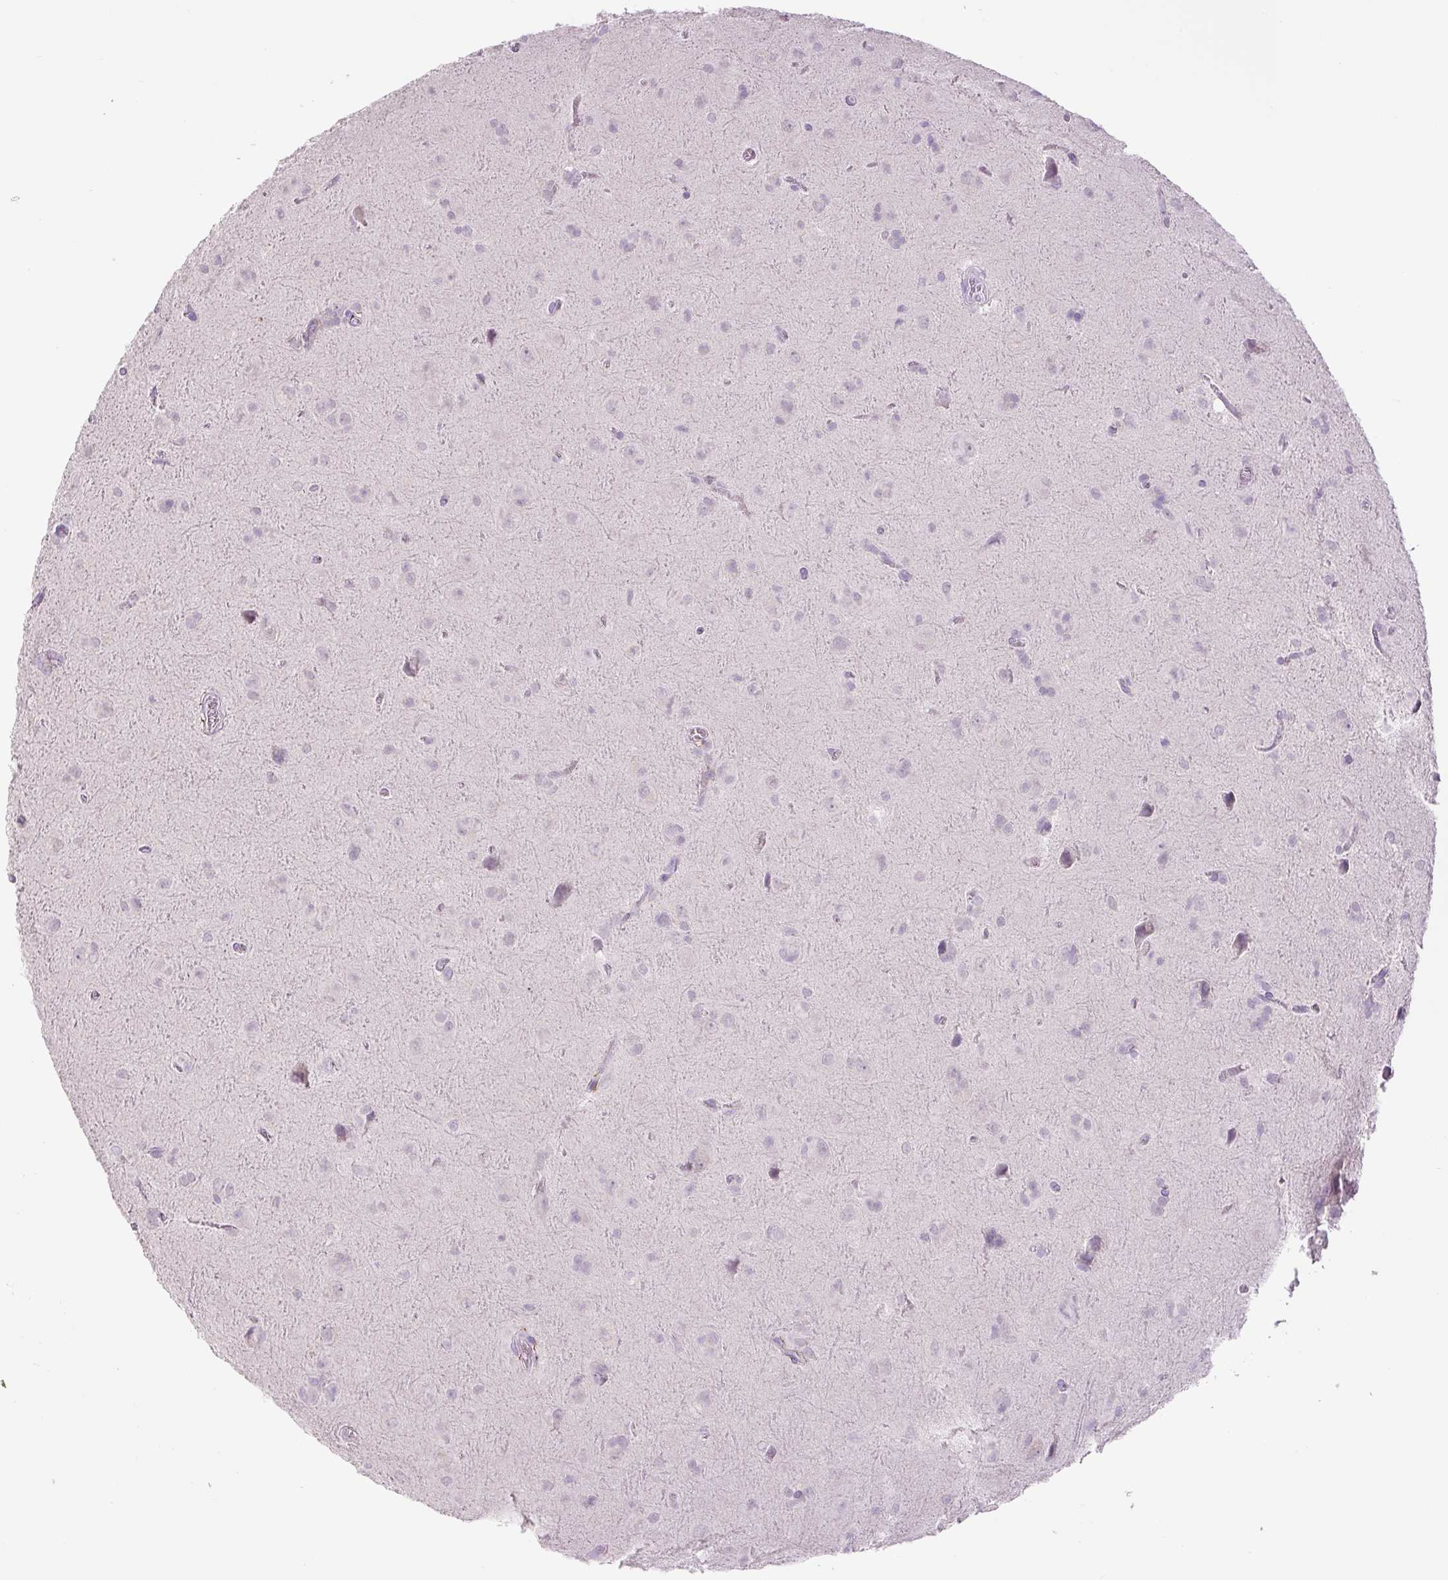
{"staining": {"intensity": "negative", "quantity": "none", "location": "none"}, "tissue": "glioma", "cell_type": "Tumor cells", "image_type": "cancer", "snomed": [{"axis": "morphology", "description": "Glioma, malignant, Low grade"}, {"axis": "topography", "description": "Brain"}], "caption": "Immunohistochemistry (IHC) histopathology image of neoplastic tissue: malignant glioma (low-grade) stained with DAB displays no significant protein staining in tumor cells.", "gene": "FBN1", "patient": {"sex": "male", "age": 58}}